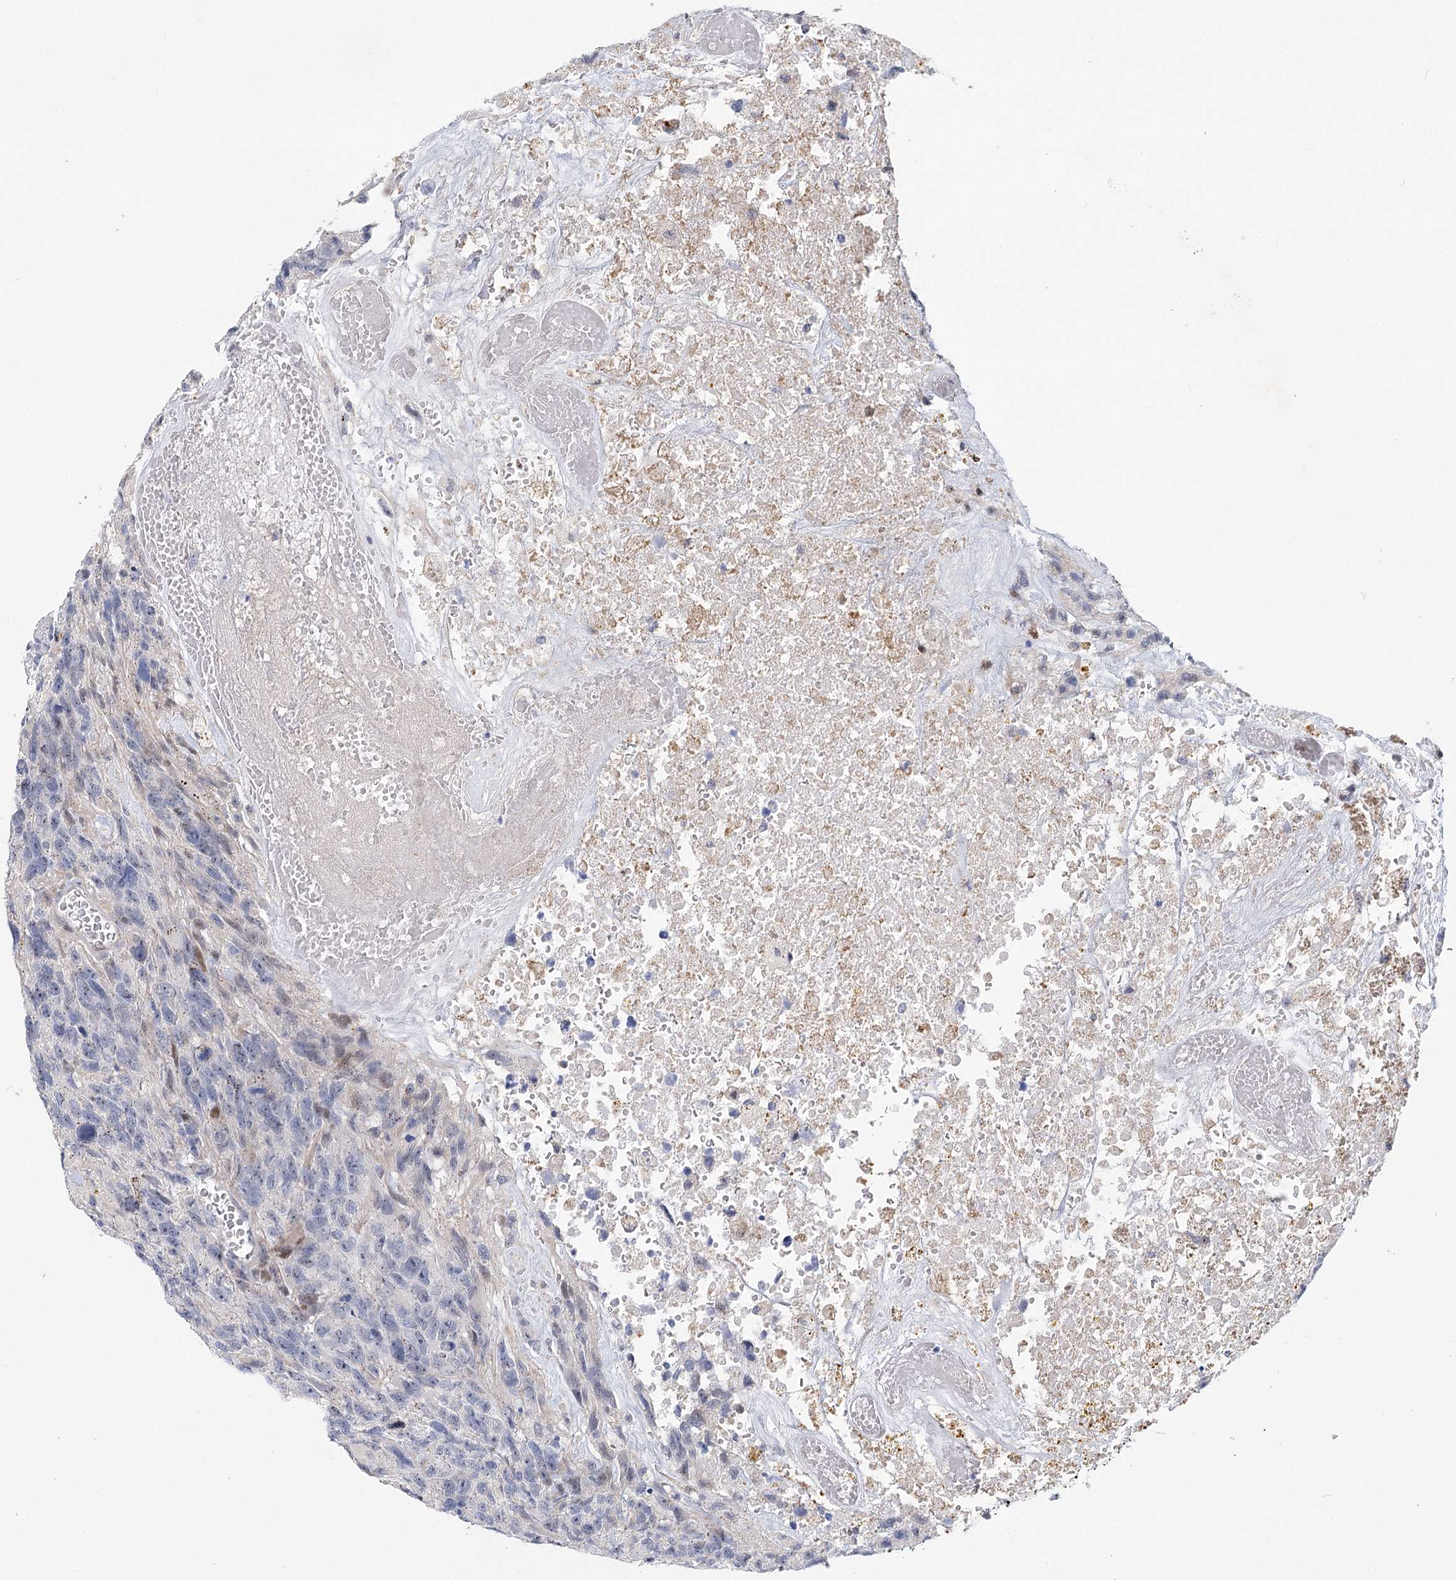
{"staining": {"intensity": "negative", "quantity": "none", "location": "none"}, "tissue": "glioma", "cell_type": "Tumor cells", "image_type": "cancer", "snomed": [{"axis": "morphology", "description": "Glioma, malignant, High grade"}, {"axis": "topography", "description": "Brain"}], "caption": "Immunohistochemical staining of human malignant glioma (high-grade) shows no significant staining in tumor cells.", "gene": "CAMTA1", "patient": {"sex": "male", "age": 69}}